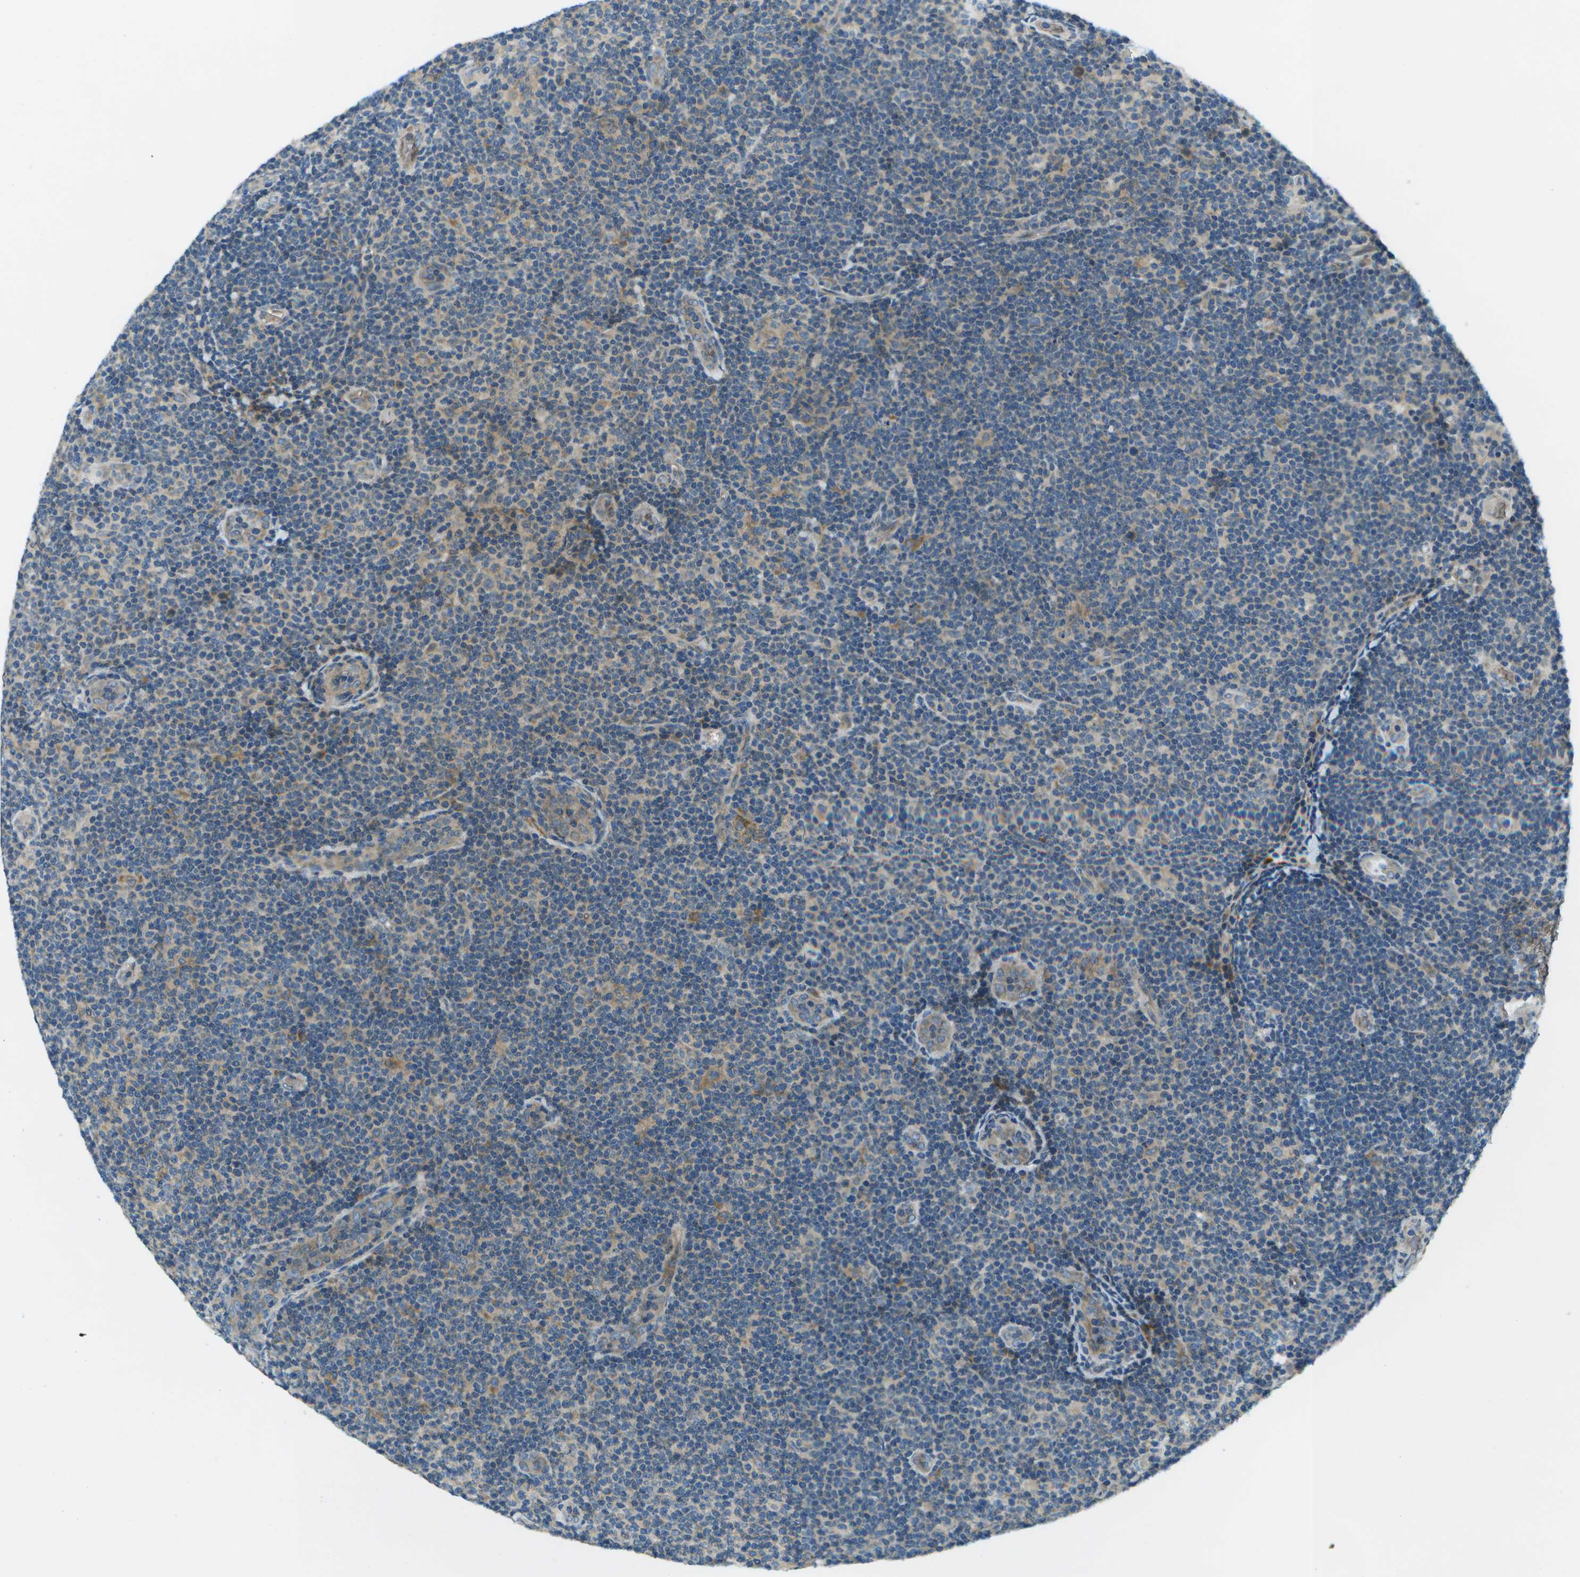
{"staining": {"intensity": "weak", "quantity": "25%-75%", "location": "cytoplasmic/membranous"}, "tissue": "lymphoma", "cell_type": "Tumor cells", "image_type": "cancer", "snomed": [{"axis": "morphology", "description": "Malignant lymphoma, non-Hodgkin's type, Low grade"}, {"axis": "topography", "description": "Lymph node"}], "caption": "A photomicrograph of low-grade malignant lymphoma, non-Hodgkin's type stained for a protein shows weak cytoplasmic/membranous brown staining in tumor cells.", "gene": "CTIF", "patient": {"sex": "male", "age": 83}}